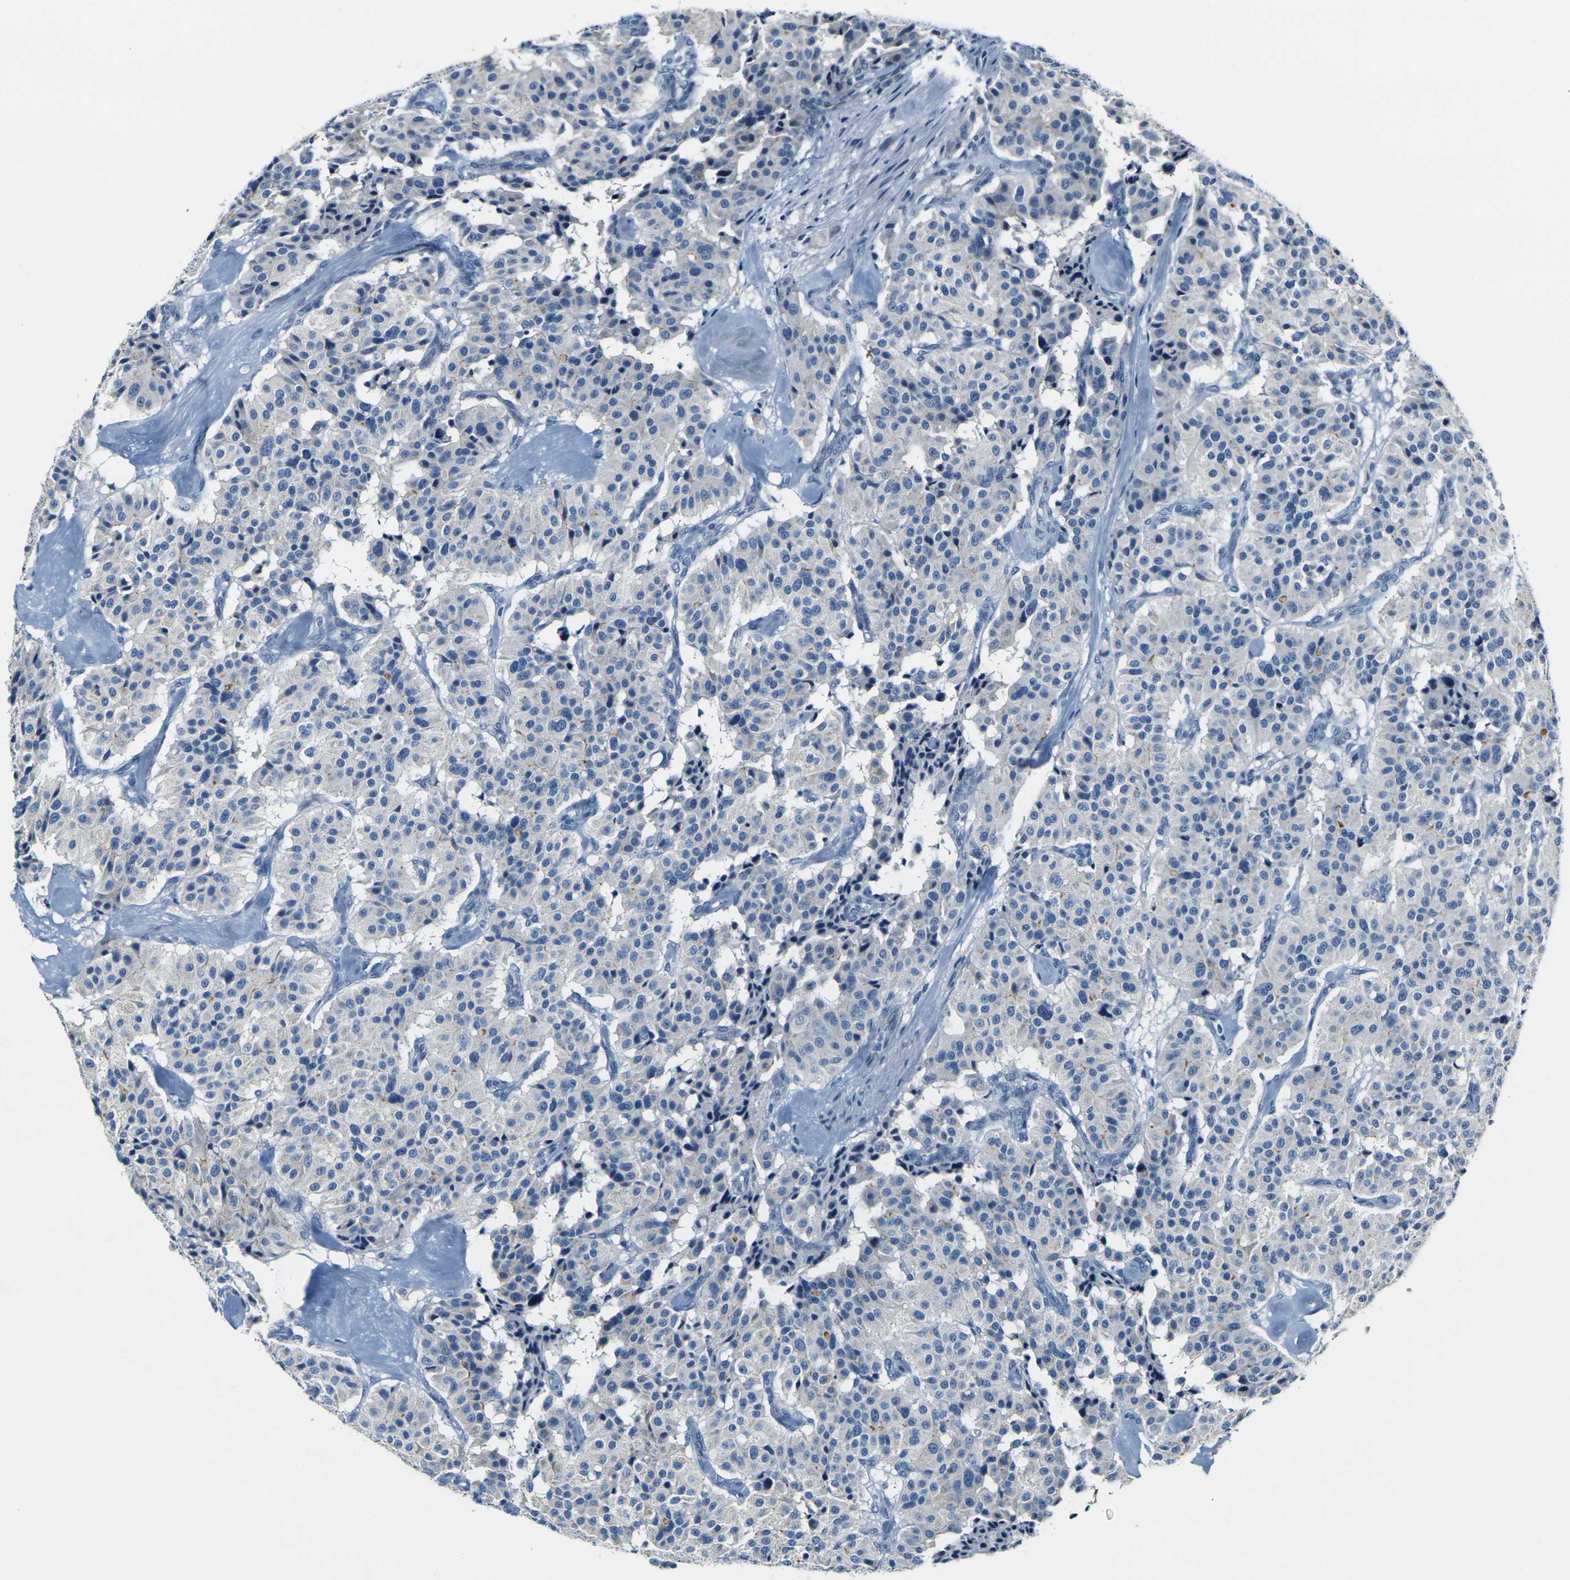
{"staining": {"intensity": "negative", "quantity": "none", "location": "none"}, "tissue": "carcinoid", "cell_type": "Tumor cells", "image_type": "cancer", "snomed": [{"axis": "morphology", "description": "Carcinoid, malignant, NOS"}, {"axis": "topography", "description": "Lung"}], "caption": "Malignant carcinoid stained for a protein using immunohistochemistry demonstrates no positivity tumor cells.", "gene": "SHISAL2B", "patient": {"sex": "male", "age": 30}}